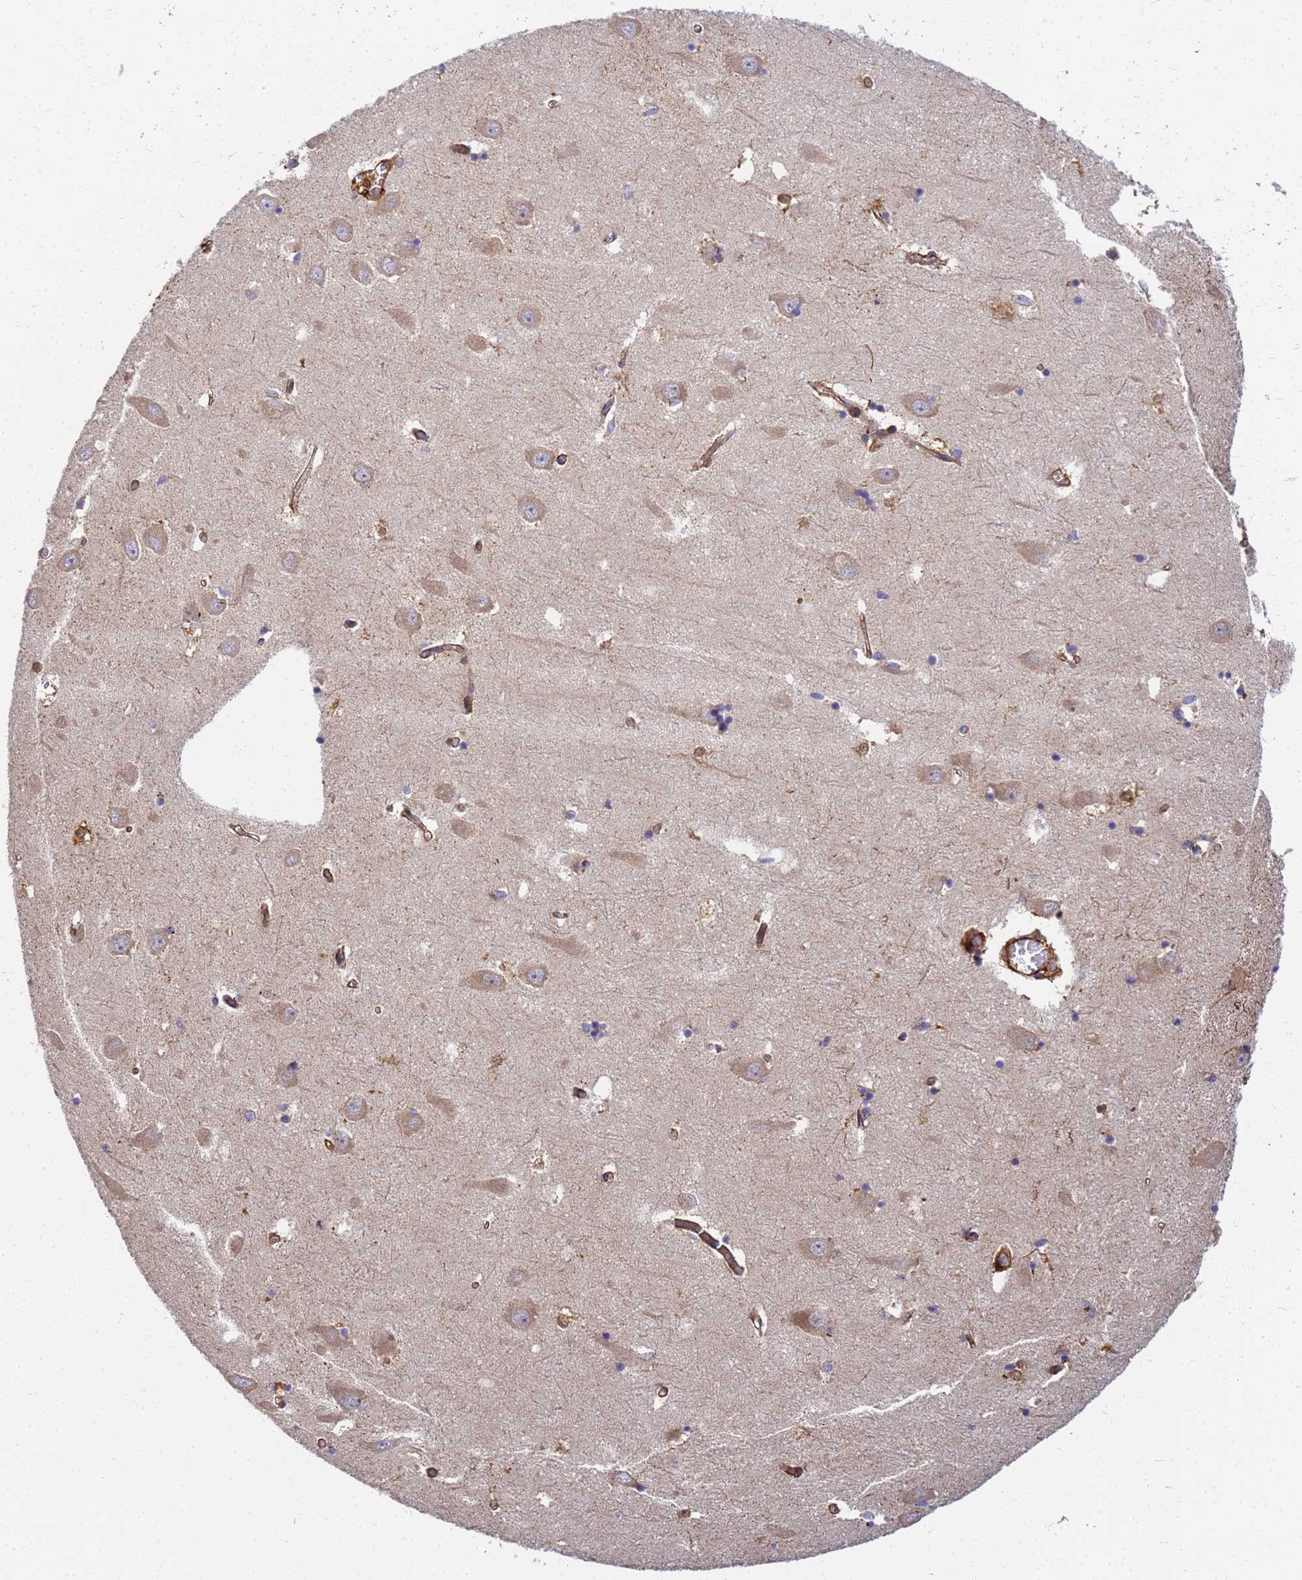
{"staining": {"intensity": "moderate", "quantity": "25%-75%", "location": "cytoplasmic/membranous"}, "tissue": "hippocampus", "cell_type": "Glial cells", "image_type": "normal", "snomed": [{"axis": "morphology", "description": "Normal tissue, NOS"}, {"axis": "topography", "description": "Hippocampus"}], "caption": "Immunohistochemical staining of normal hippocampus demonstrates moderate cytoplasmic/membranous protein expression in approximately 25%-75% of glial cells. The staining was performed using DAB, with brown indicating positive protein expression. Nuclei are stained blue with hematoxylin.", "gene": "C2CD5", "patient": {"sex": "male", "age": 70}}